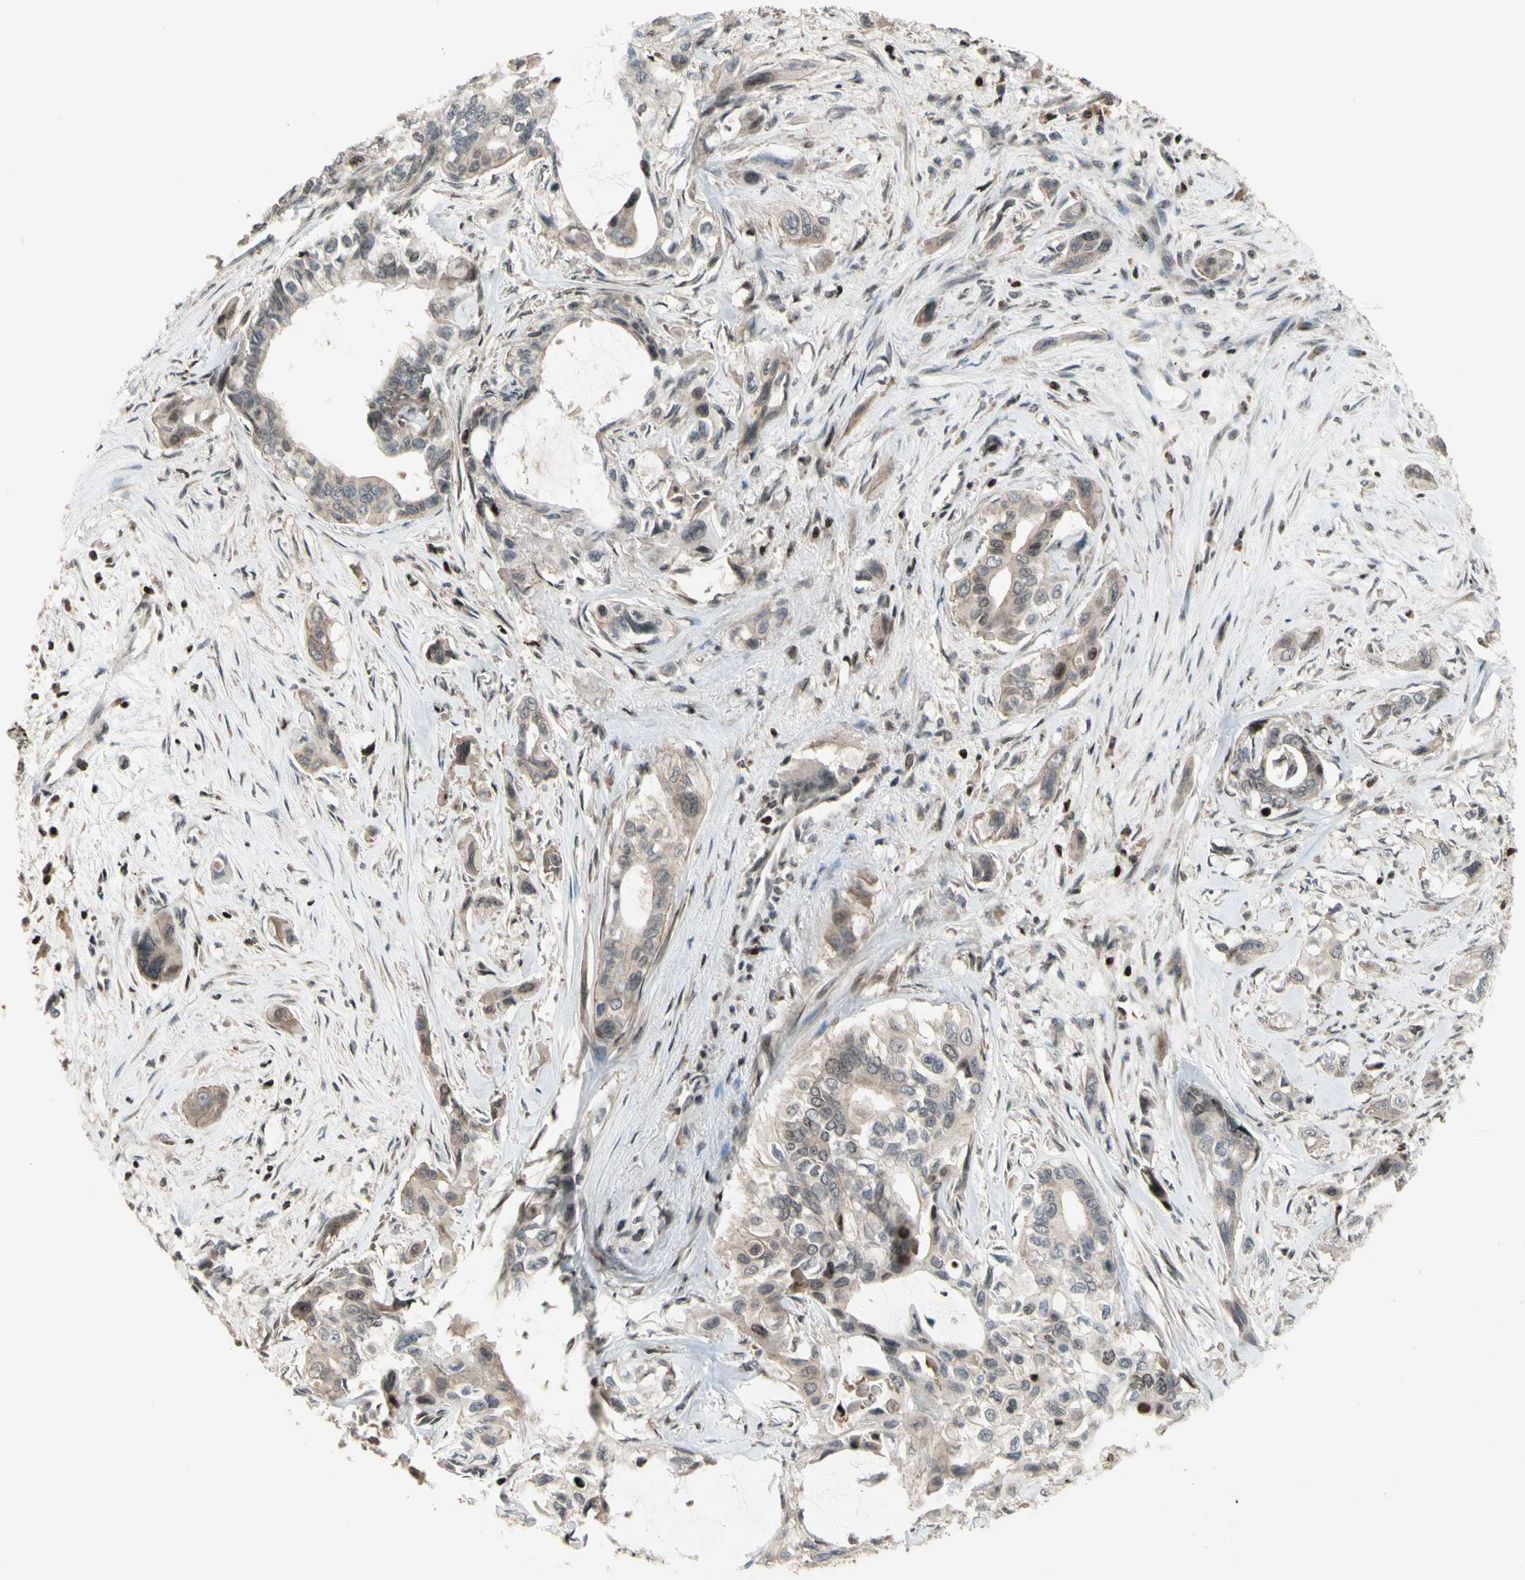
{"staining": {"intensity": "negative", "quantity": "none", "location": "none"}, "tissue": "pancreatic cancer", "cell_type": "Tumor cells", "image_type": "cancer", "snomed": [{"axis": "morphology", "description": "Adenocarcinoma, NOS"}, {"axis": "topography", "description": "Pancreas"}], "caption": "DAB immunohistochemical staining of human pancreatic cancer (adenocarcinoma) exhibits no significant positivity in tumor cells.", "gene": "POLA1", "patient": {"sex": "male", "age": 73}}